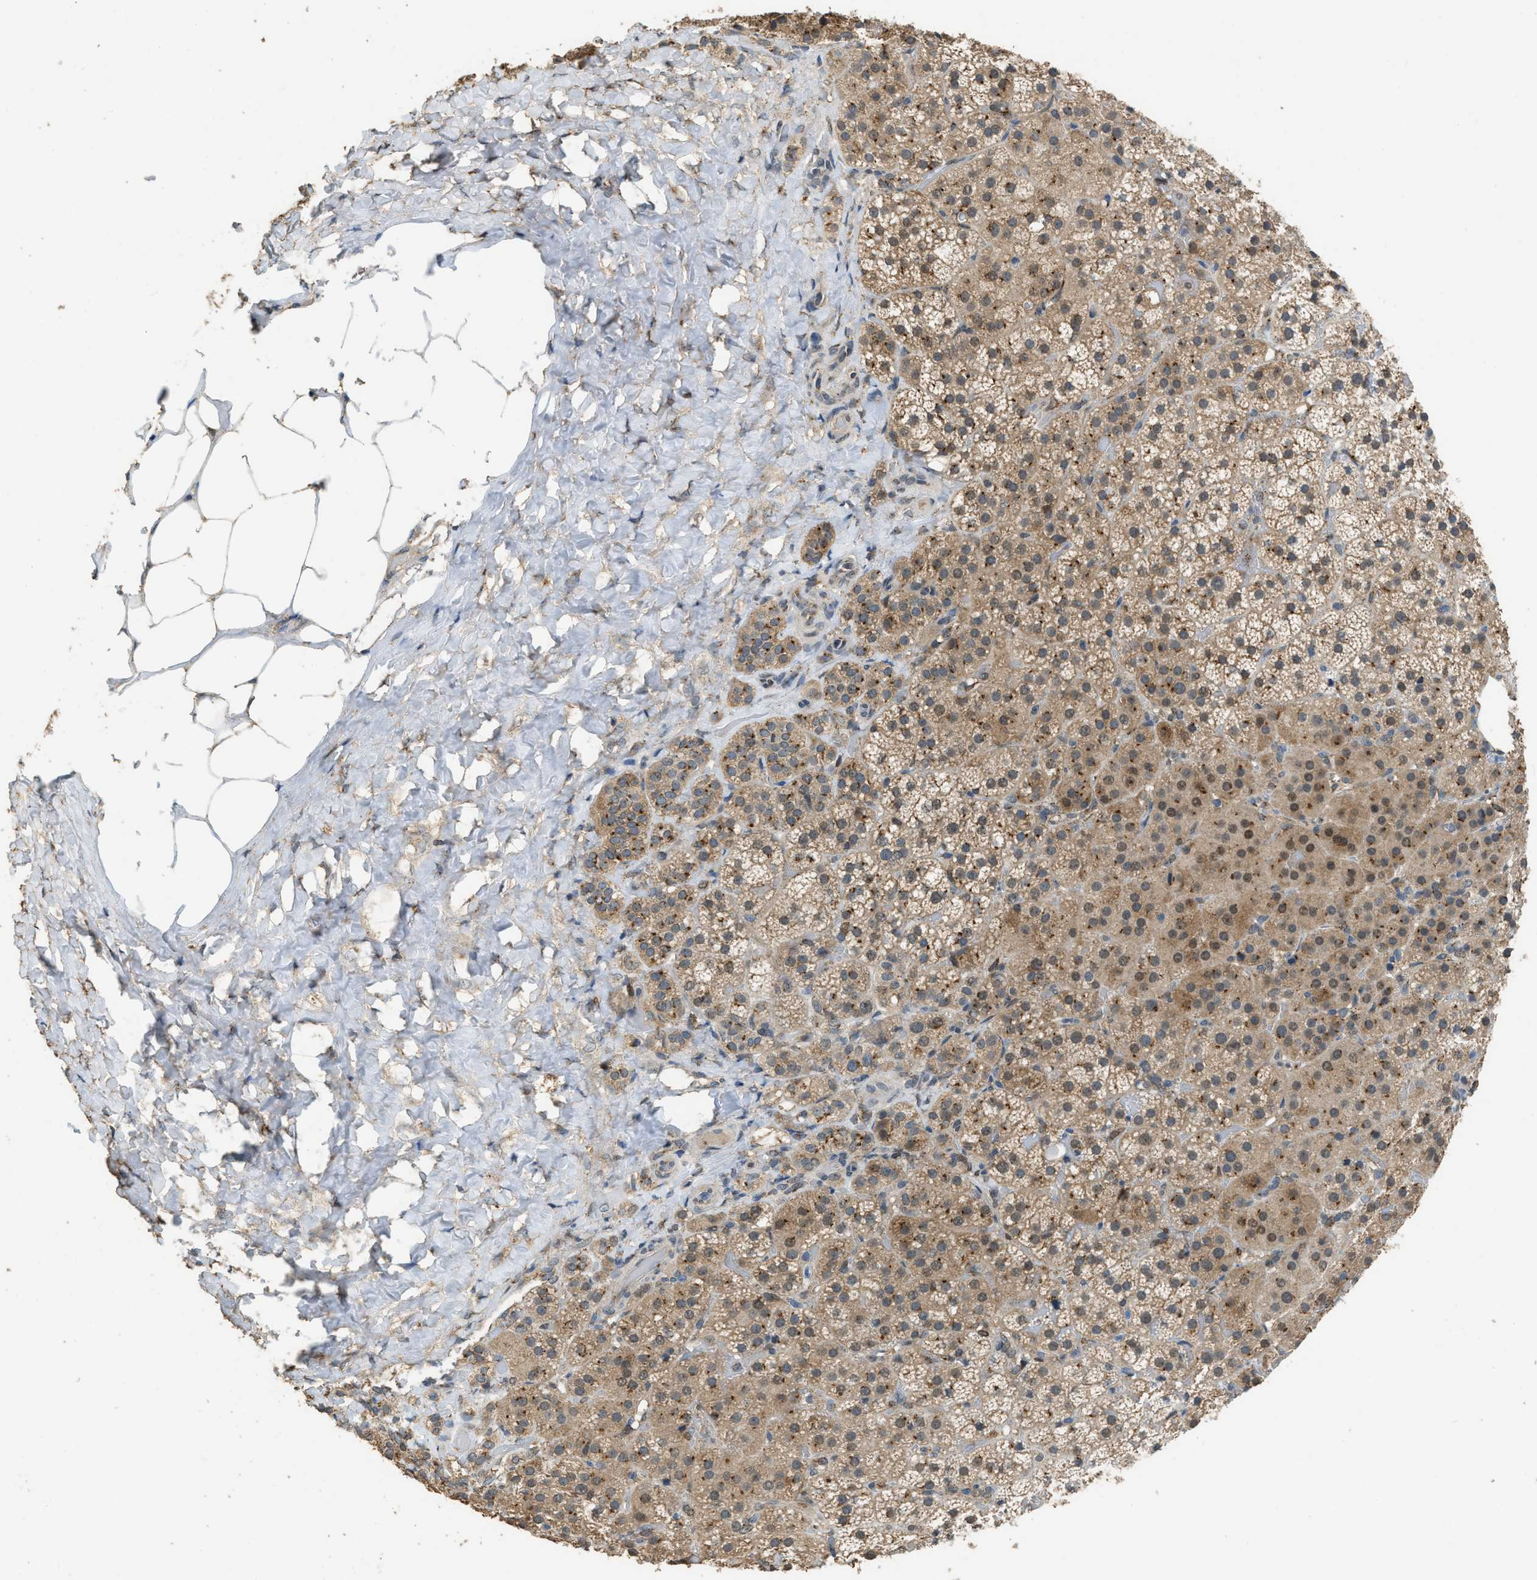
{"staining": {"intensity": "moderate", "quantity": ">75%", "location": "cytoplasmic/membranous,nuclear"}, "tissue": "adrenal gland", "cell_type": "Glandular cells", "image_type": "normal", "snomed": [{"axis": "morphology", "description": "Normal tissue, NOS"}, {"axis": "topography", "description": "Adrenal gland"}], "caption": "Moderate cytoplasmic/membranous,nuclear expression is identified in approximately >75% of glandular cells in normal adrenal gland.", "gene": "IPO7", "patient": {"sex": "female", "age": 59}}